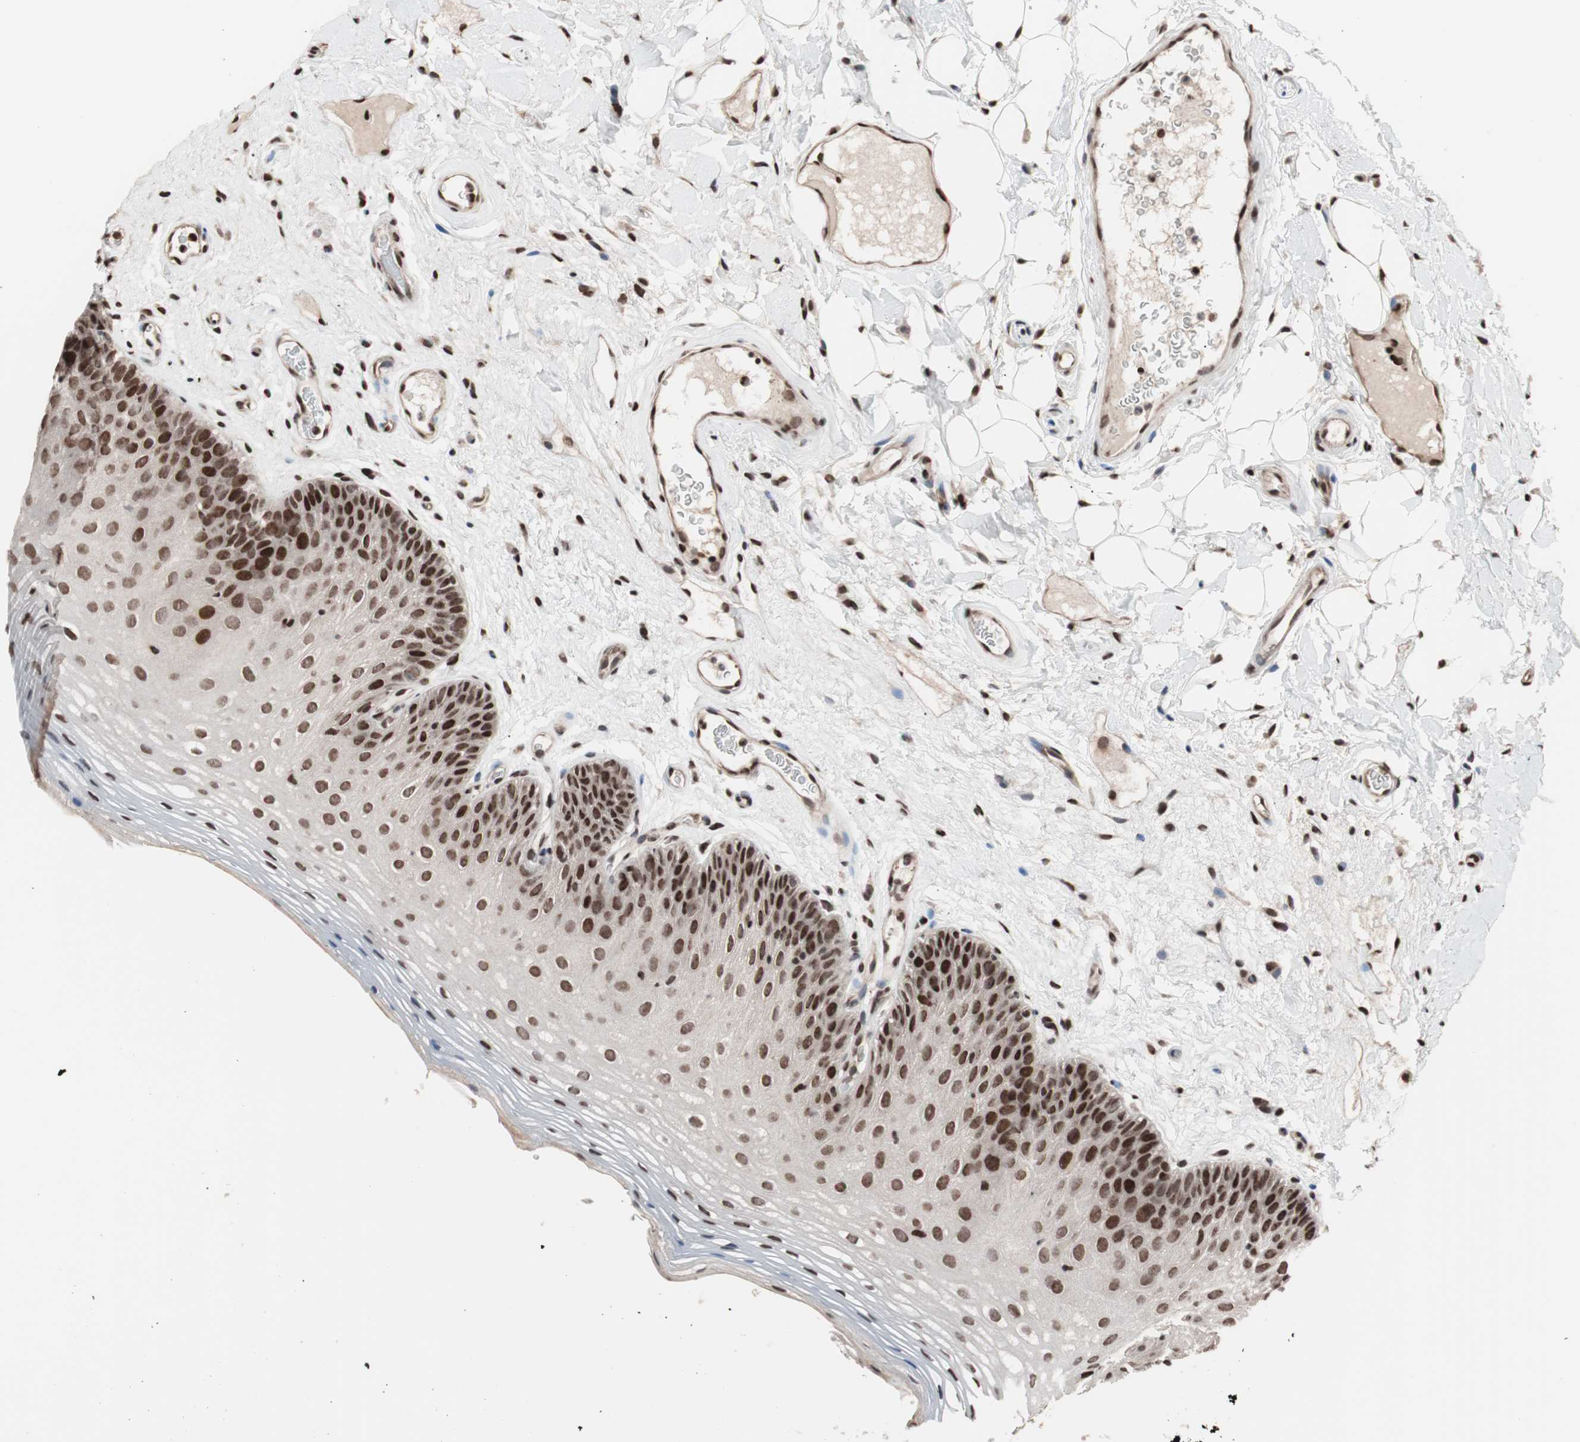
{"staining": {"intensity": "strong", "quantity": "25%-75%", "location": "nuclear"}, "tissue": "oral mucosa", "cell_type": "Squamous epithelial cells", "image_type": "normal", "snomed": [{"axis": "morphology", "description": "Normal tissue, NOS"}, {"axis": "morphology", "description": "Squamous cell carcinoma, NOS"}, {"axis": "topography", "description": "Skeletal muscle"}, {"axis": "topography", "description": "Oral tissue"}], "caption": "This micrograph reveals immunohistochemistry staining of normal oral mucosa, with high strong nuclear expression in about 25%-75% of squamous epithelial cells.", "gene": "POGZ", "patient": {"sex": "male", "age": 71}}